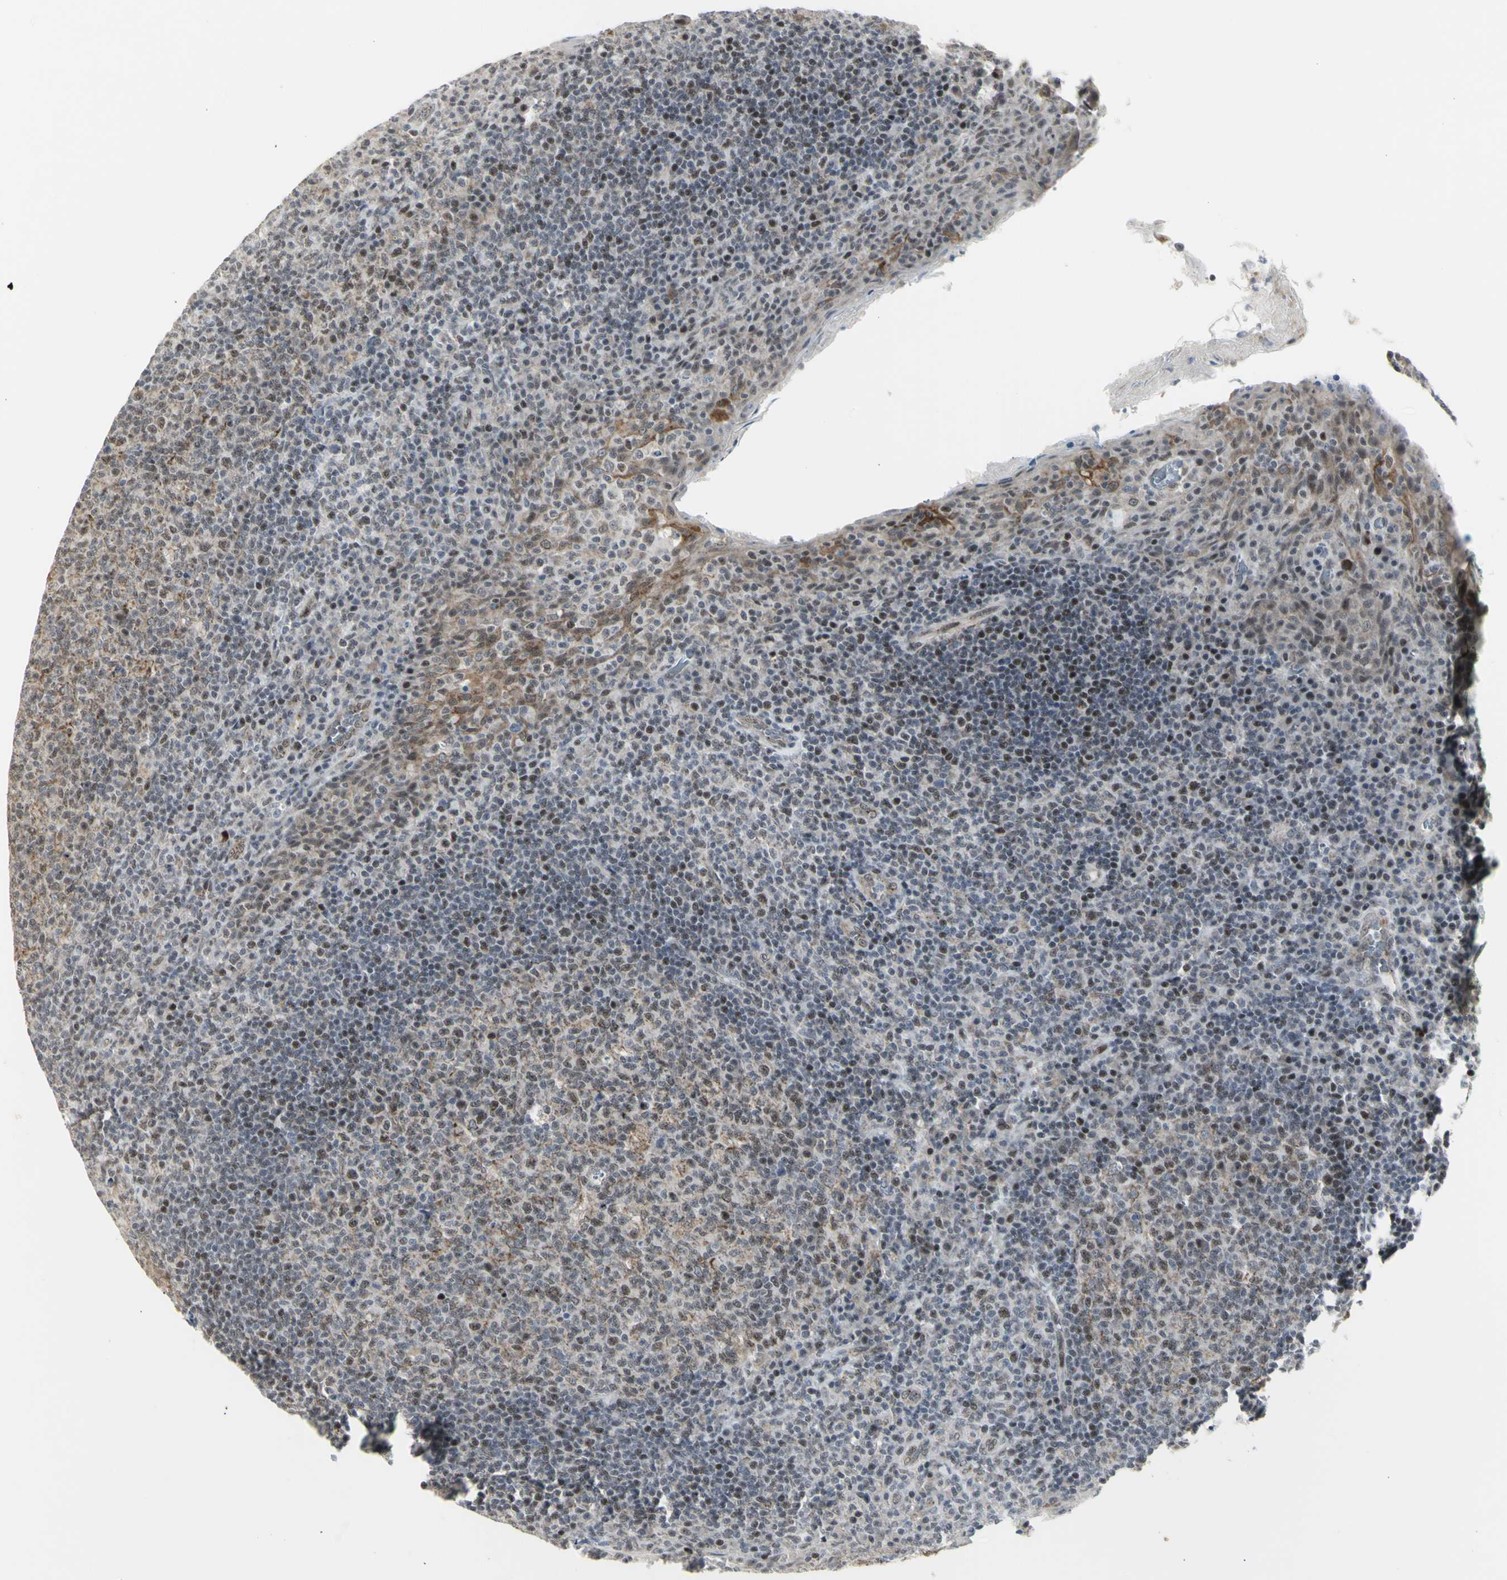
{"staining": {"intensity": "weak", "quantity": ">75%", "location": "nuclear"}, "tissue": "tonsil", "cell_type": "Germinal center cells", "image_type": "normal", "snomed": [{"axis": "morphology", "description": "Normal tissue, NOS"}, {"axis": "topography", "description": "Tonsil"}], "caption": "Tonsil stained with a brown dye exhibits weak nuclear positive expression in approximately >75% of germinal center cells.", "gene": "DHRS7B", "patient": {"sex": "male", "age": 17}}